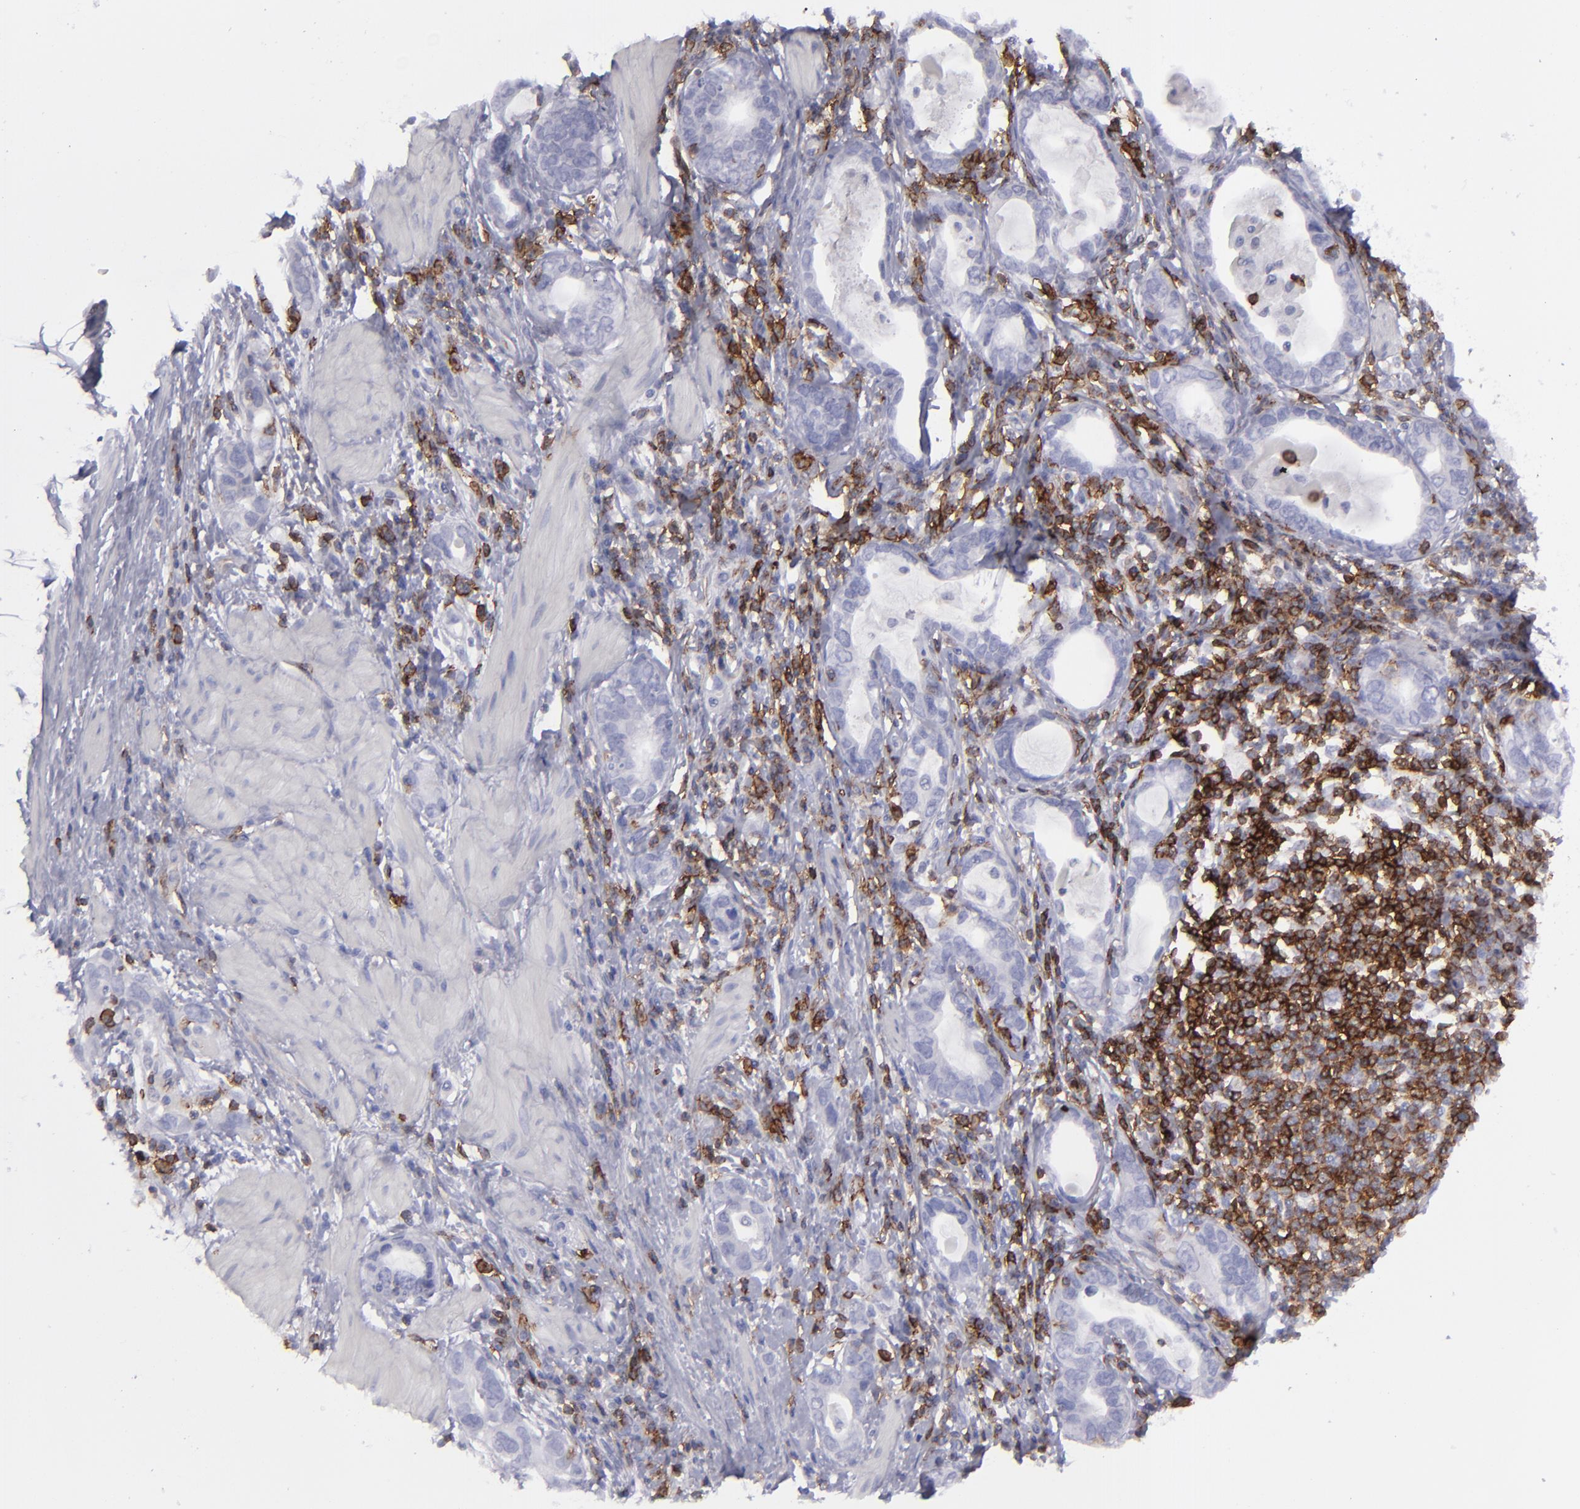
{"staining": {"intensity": "negative", "quantity": "none", "location": "none"}, "tissue": "stomach cancer", "cell_type": "Tumor cells", "image_type": "cancer", "snomed": [{"axis": "morphology", "description": "Adenocarcinoma, NOS"}, {"axis": "topography", "description": "Stomach, lower"}], "caption": "Immunohistochemistry (IHC) of human stomach cancer (adenocarcinoma) reveals no staining in tumor cells.", "gene": "CD27", "patient": {"sex": "female", "age": 93}}